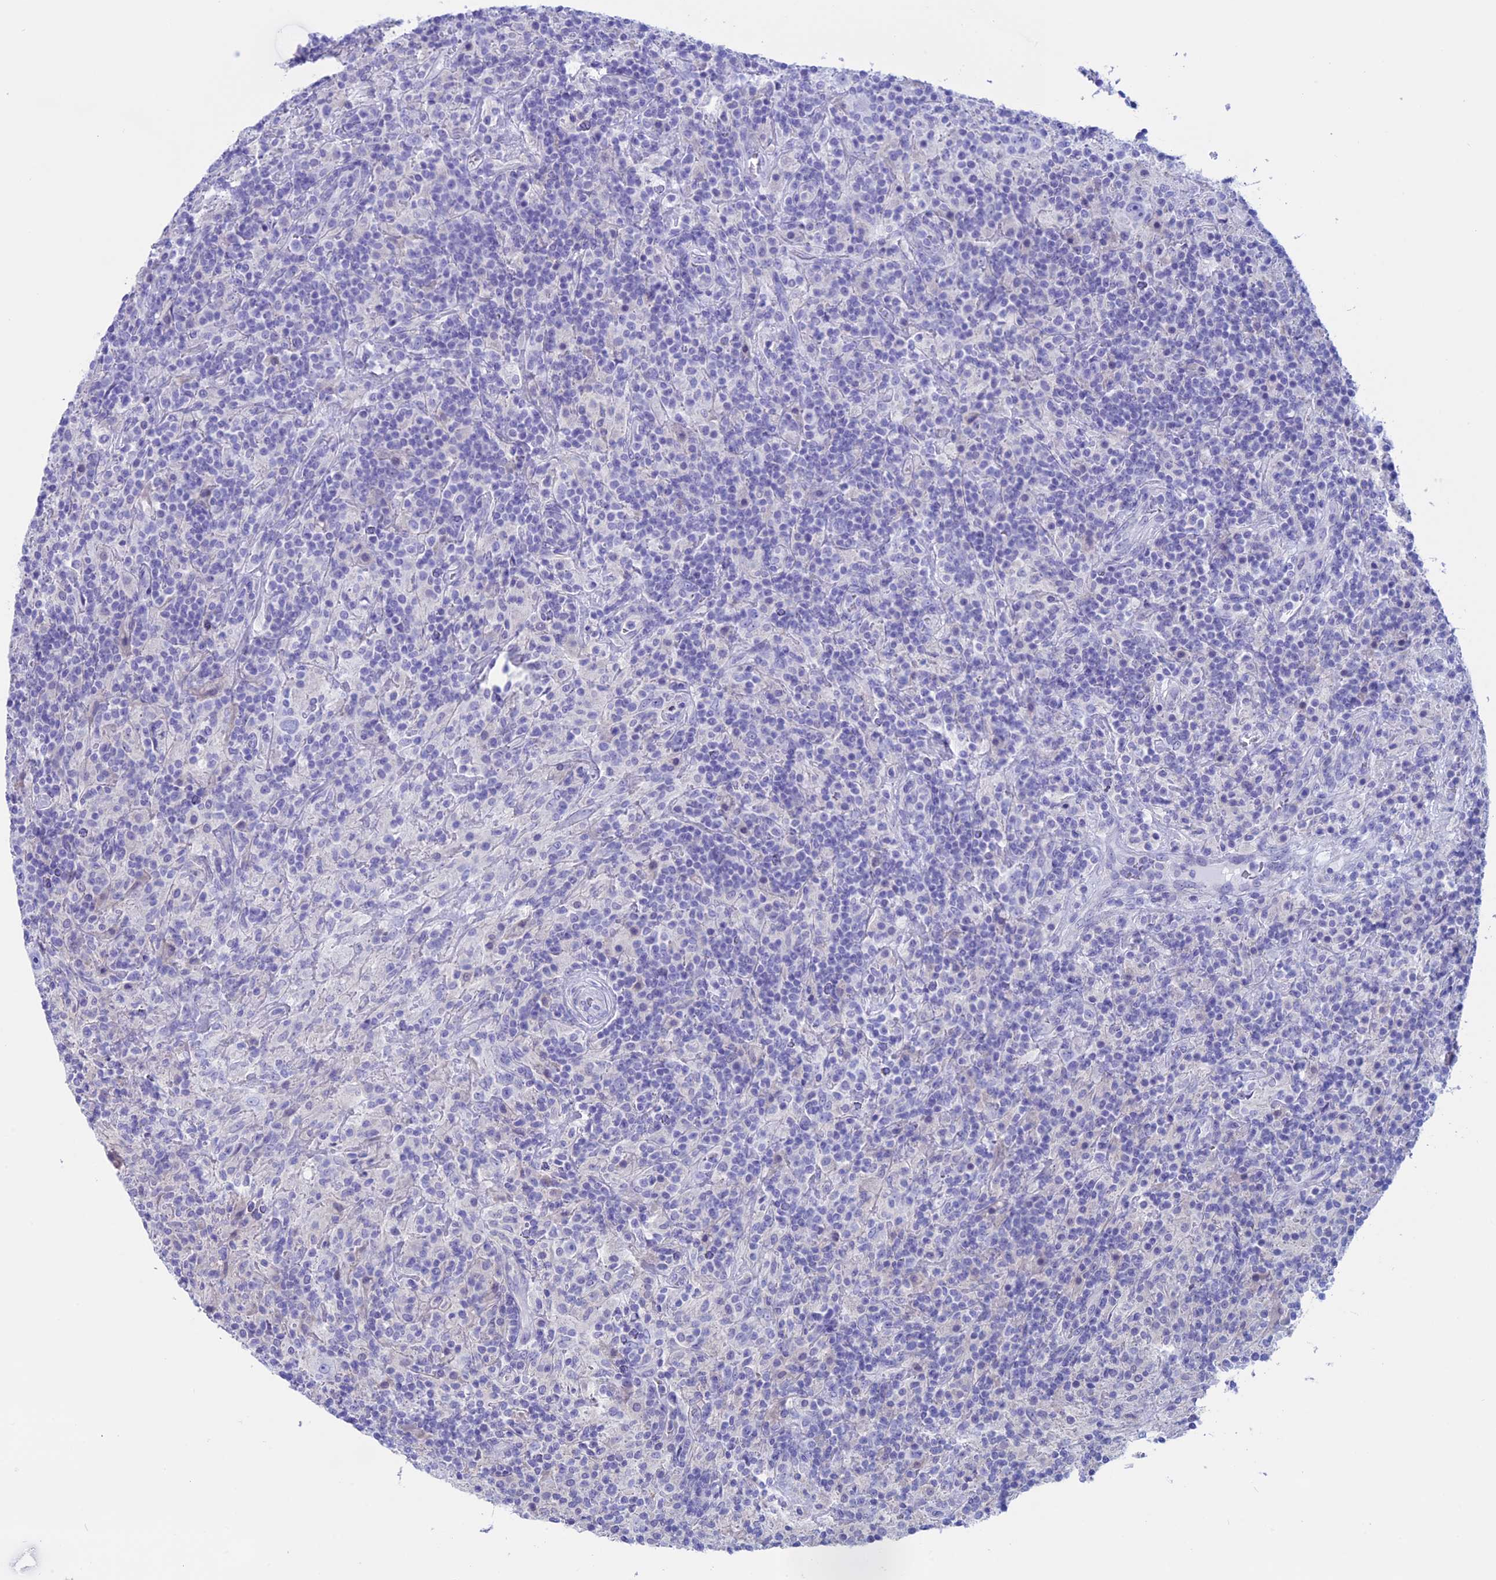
{"staining": {"intensity": "negative", "quantity": "none", "location": "none"}, "tissue": "lymphoma", "cell_type": "Tumor cells", "image_type": "cancer", "snomed": [{"axis": "morphology", "description": "Hodgkin's disease, NOS"}, {"axis": "topography", "description": "Lymph node"}], "caption": "The micrograph displays no significant expression in tumor cells of lymphoma.", "gene": "RP1", "patient": {"sex": "male", "age": 70}}